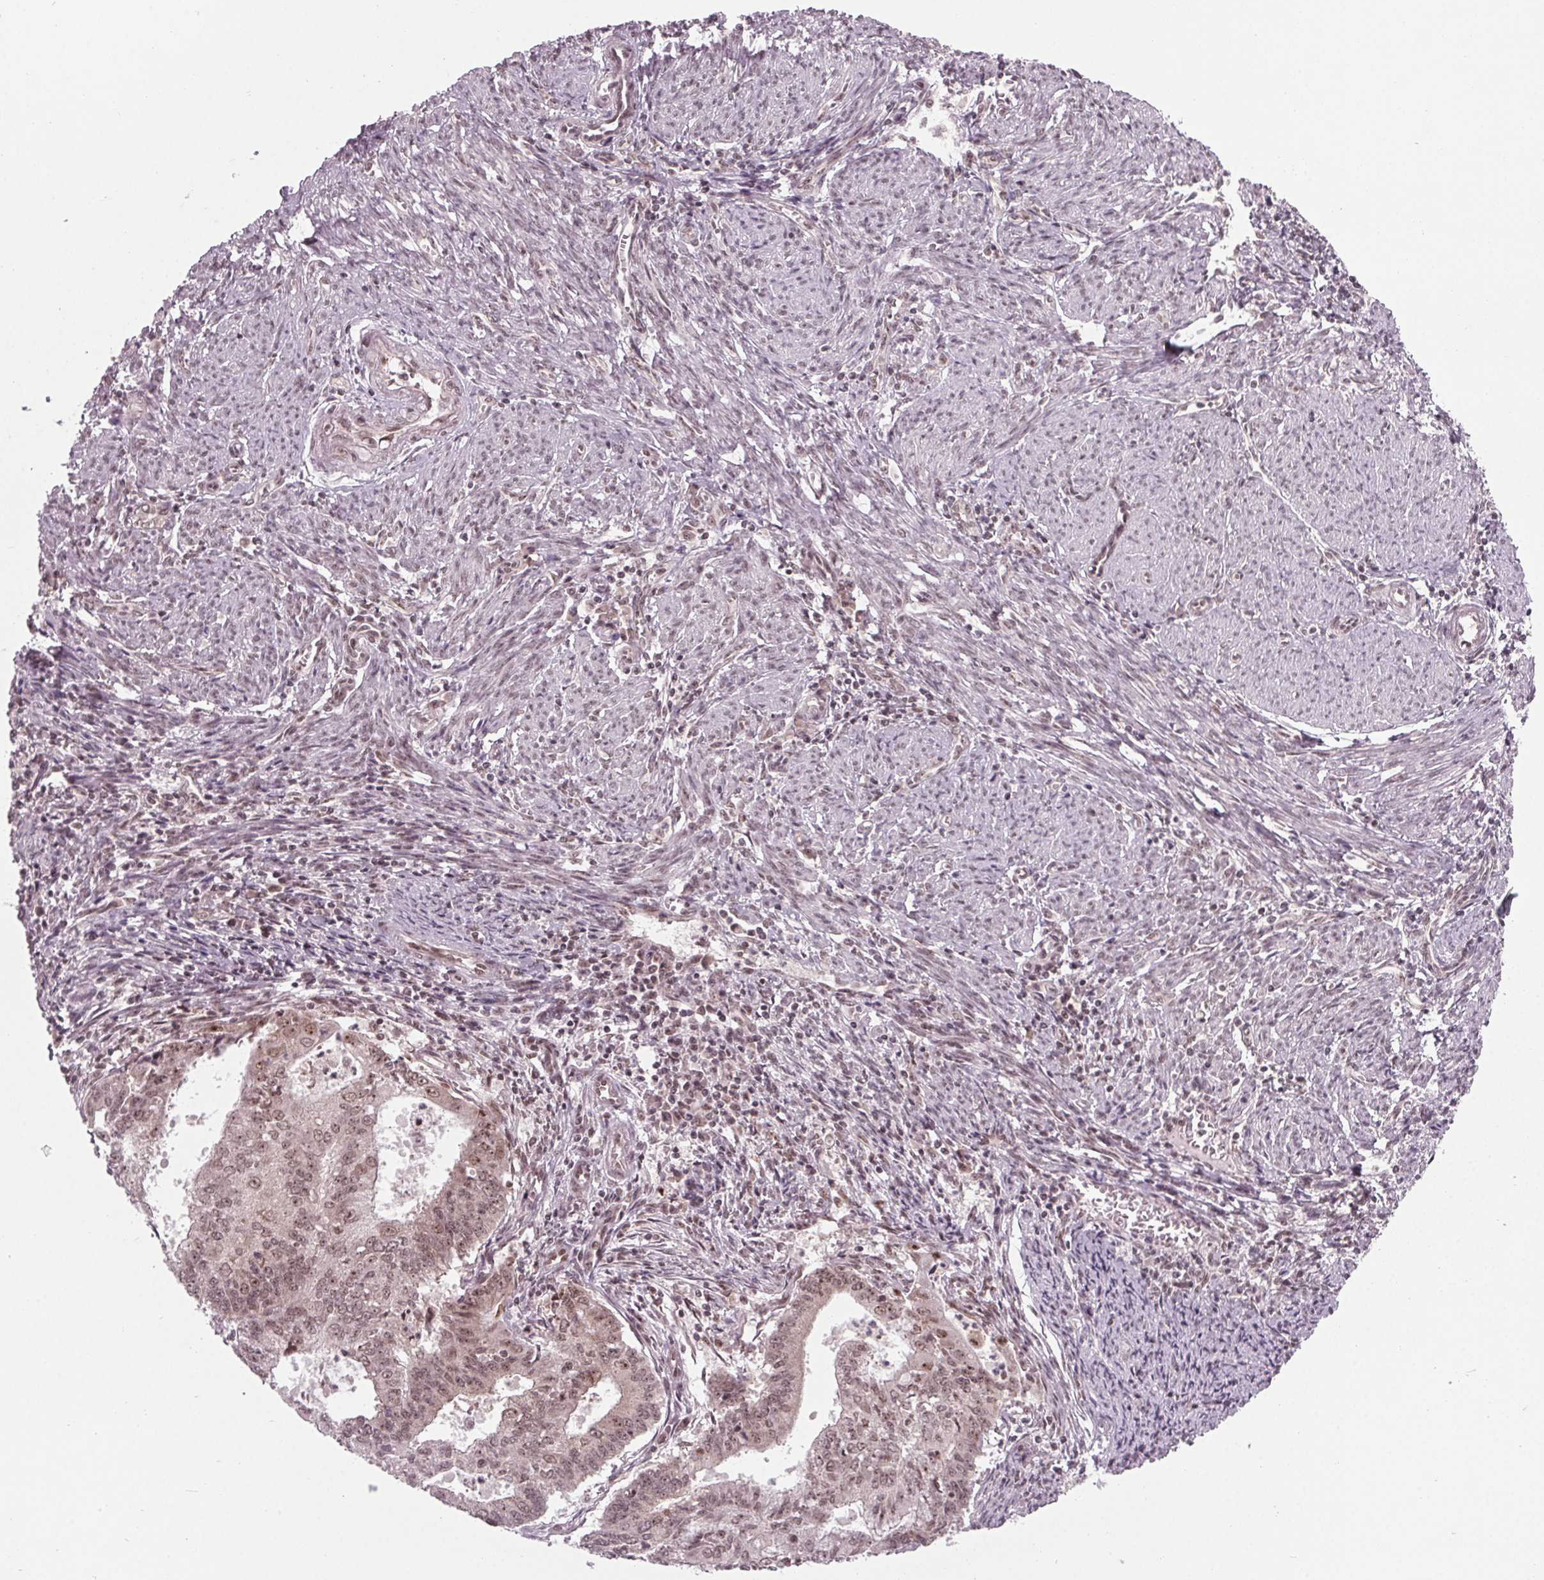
{"staining": {"intensity": "moderate", "quantity": ">75%", "location": "nuclear"}, "tissue": "endometrial cancer", "cell_type": "Tumor cells", "image_type": "cancer", "snomed": [{"axis": "morphology", "description": "Adenocarcinoma, NOS"}, {"axis": "topography", "description": "Endometrium"}], "caption": "Immunohistochemical staining of human endometrial cancer (adenocarcinoma) shows medium levels of moderate nuclear expression in approximately >75% of tumor cells. (brown staining indicates protein expression, while blue staining denotes nuclei).", "gene": "DDX41", "patient": {"sex": "female", "age": 61}}